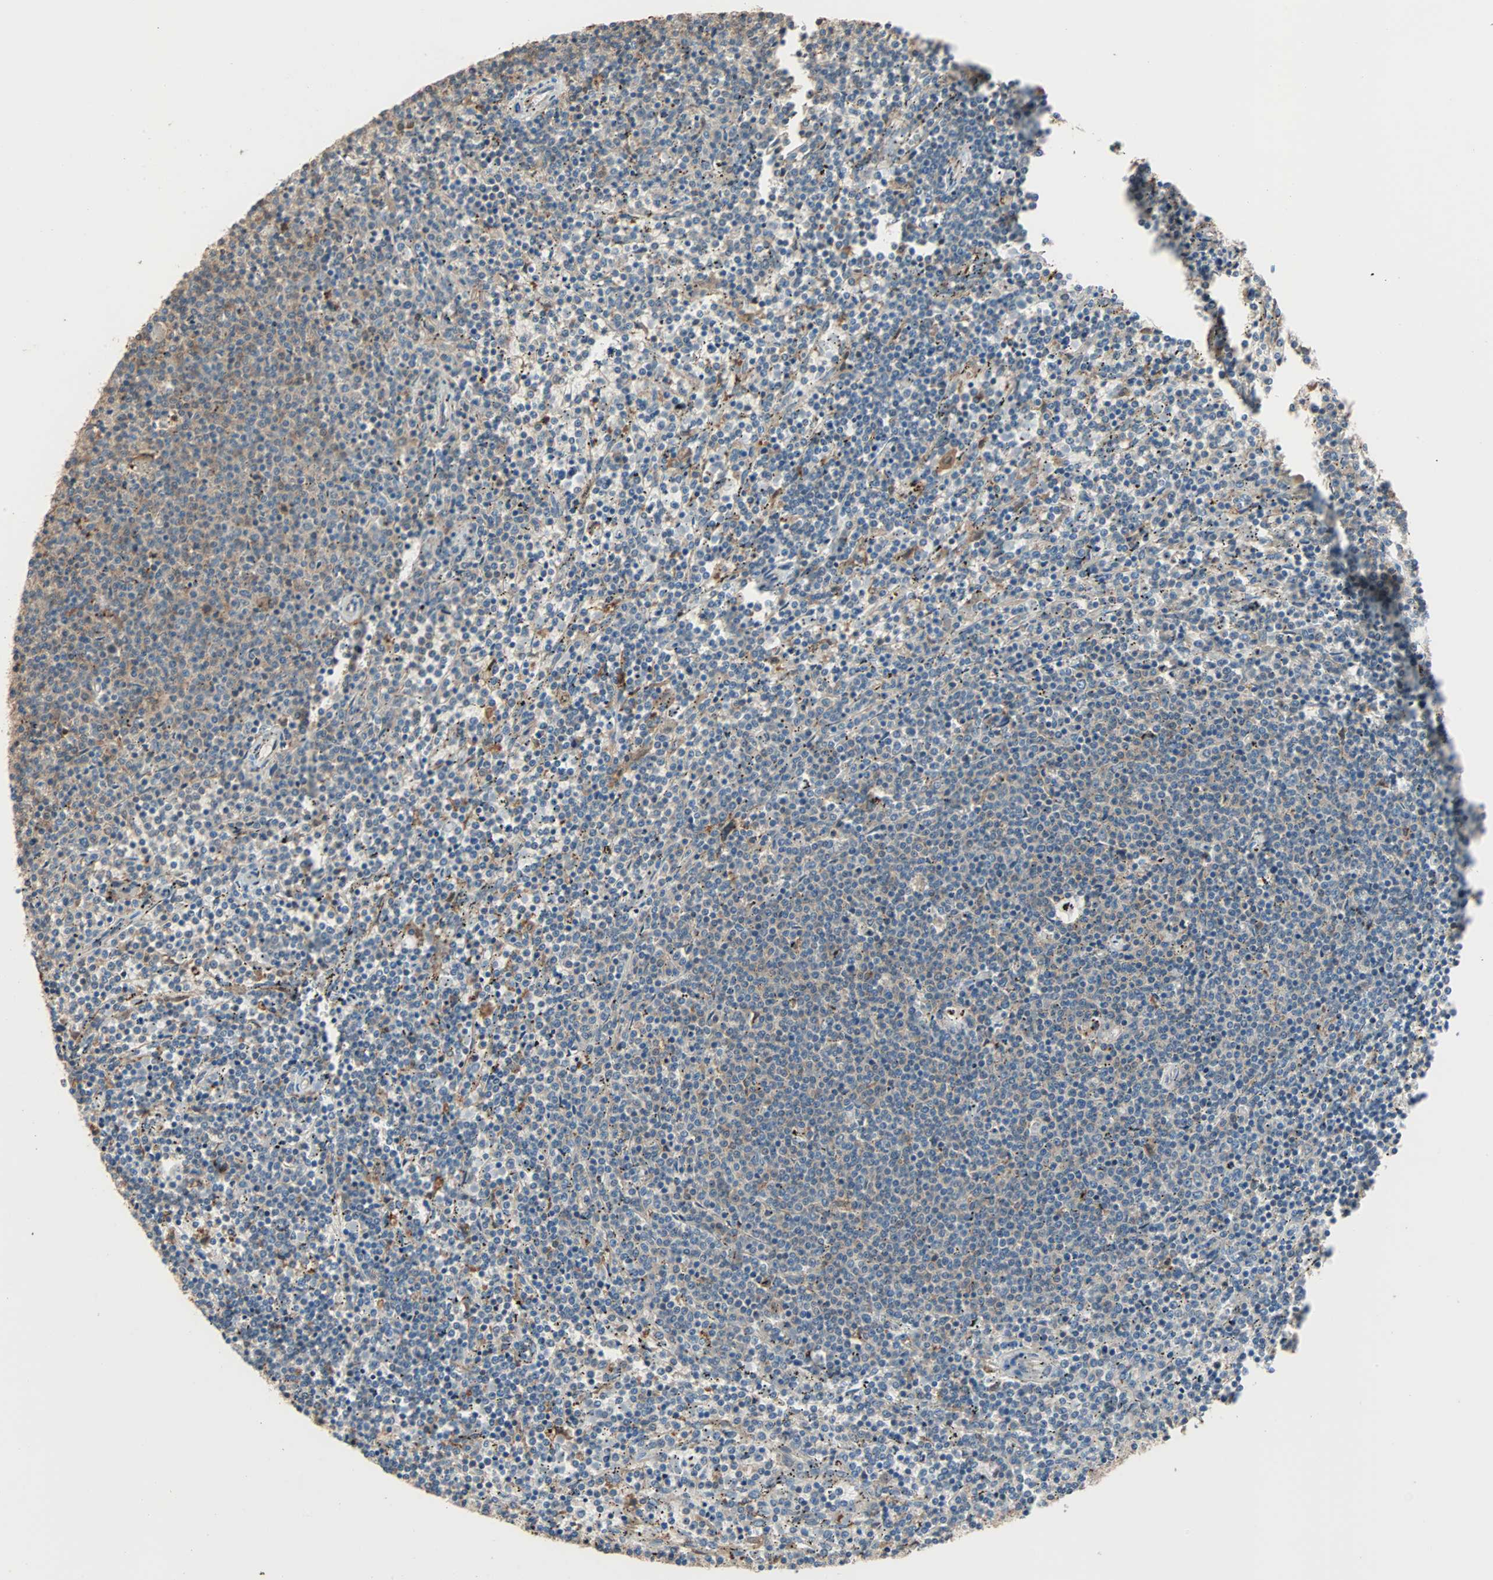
{"staining": {"intensity": "weak", "quantity": "25%-75%", "location": "cytoplasmic/membranous"}, "tissue": "lymphoma", "cell_type": "Tumor cells", "image_type": "cancer", "snomed": [{"axis": "morphology", "description": "Malignant lymphoma, non-Hodgkin's type, Low grade"}, {"axis": "topography", "description": "Spleen"}], "caption": "The immunohistochemical stain highlights weak cytoplasmic/membranous positivity in tumor cells of lymphoma tissue.", "gene": "PRDX1", "patient": {"sex": "female", "age": 50}}